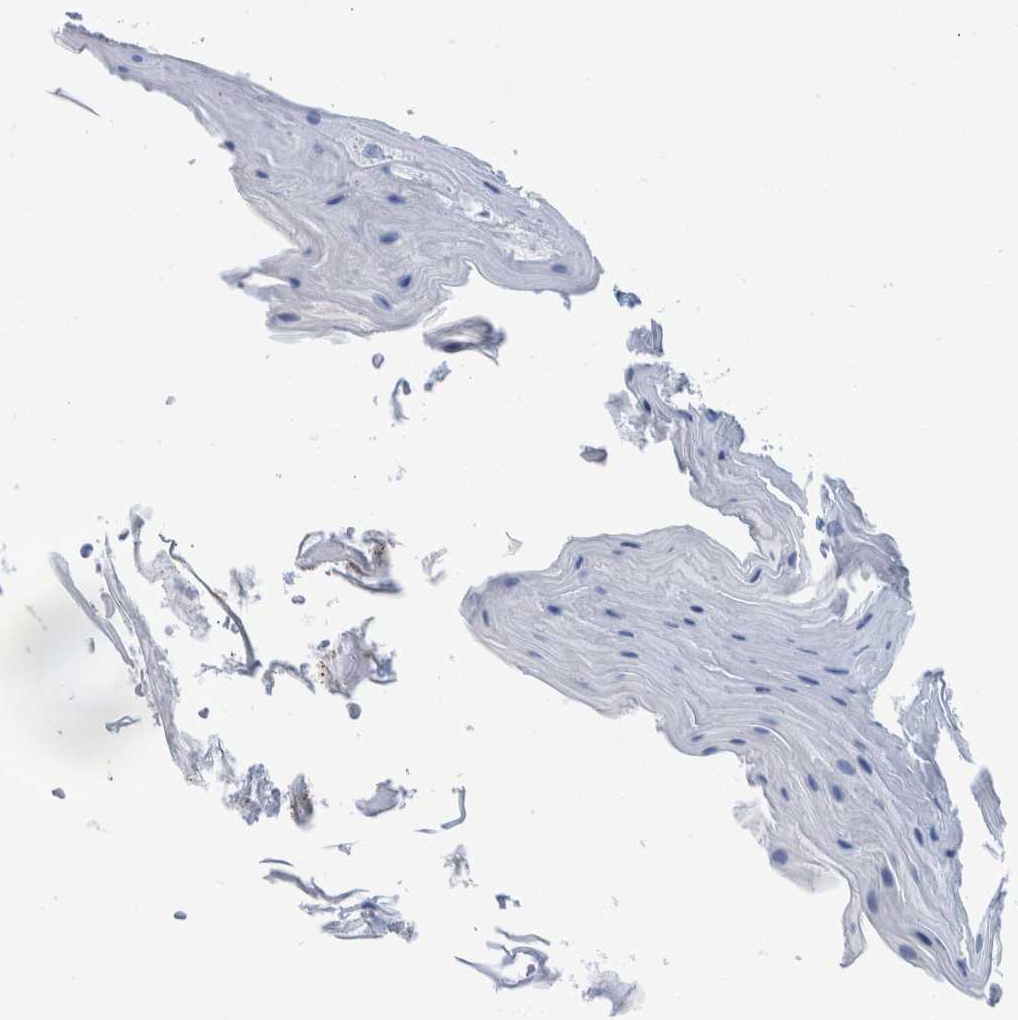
{"staining": {"intensity": "negative", "quantity": "none", "location": "none"}, "tissue": "oral mucosa", "cell_type": "Squamous epithelial cells", "image_type": "normal", "snomed": [{"axis": "morphology", "description": "Normal tissue, NOS"}, {"axis": "morphology", "description": "Squamous cell carcinoma, NOS"}, {"axis": "topography", "description": "Oral tissue"}, {"axis": "topography", "description": "Head-Neck"}], "caption": "IHC of normal human oral mucosa shows no expression in squamous epithelial cells.", "gene": "IDO1", "patient": {"sex": "male", "age": 71}}